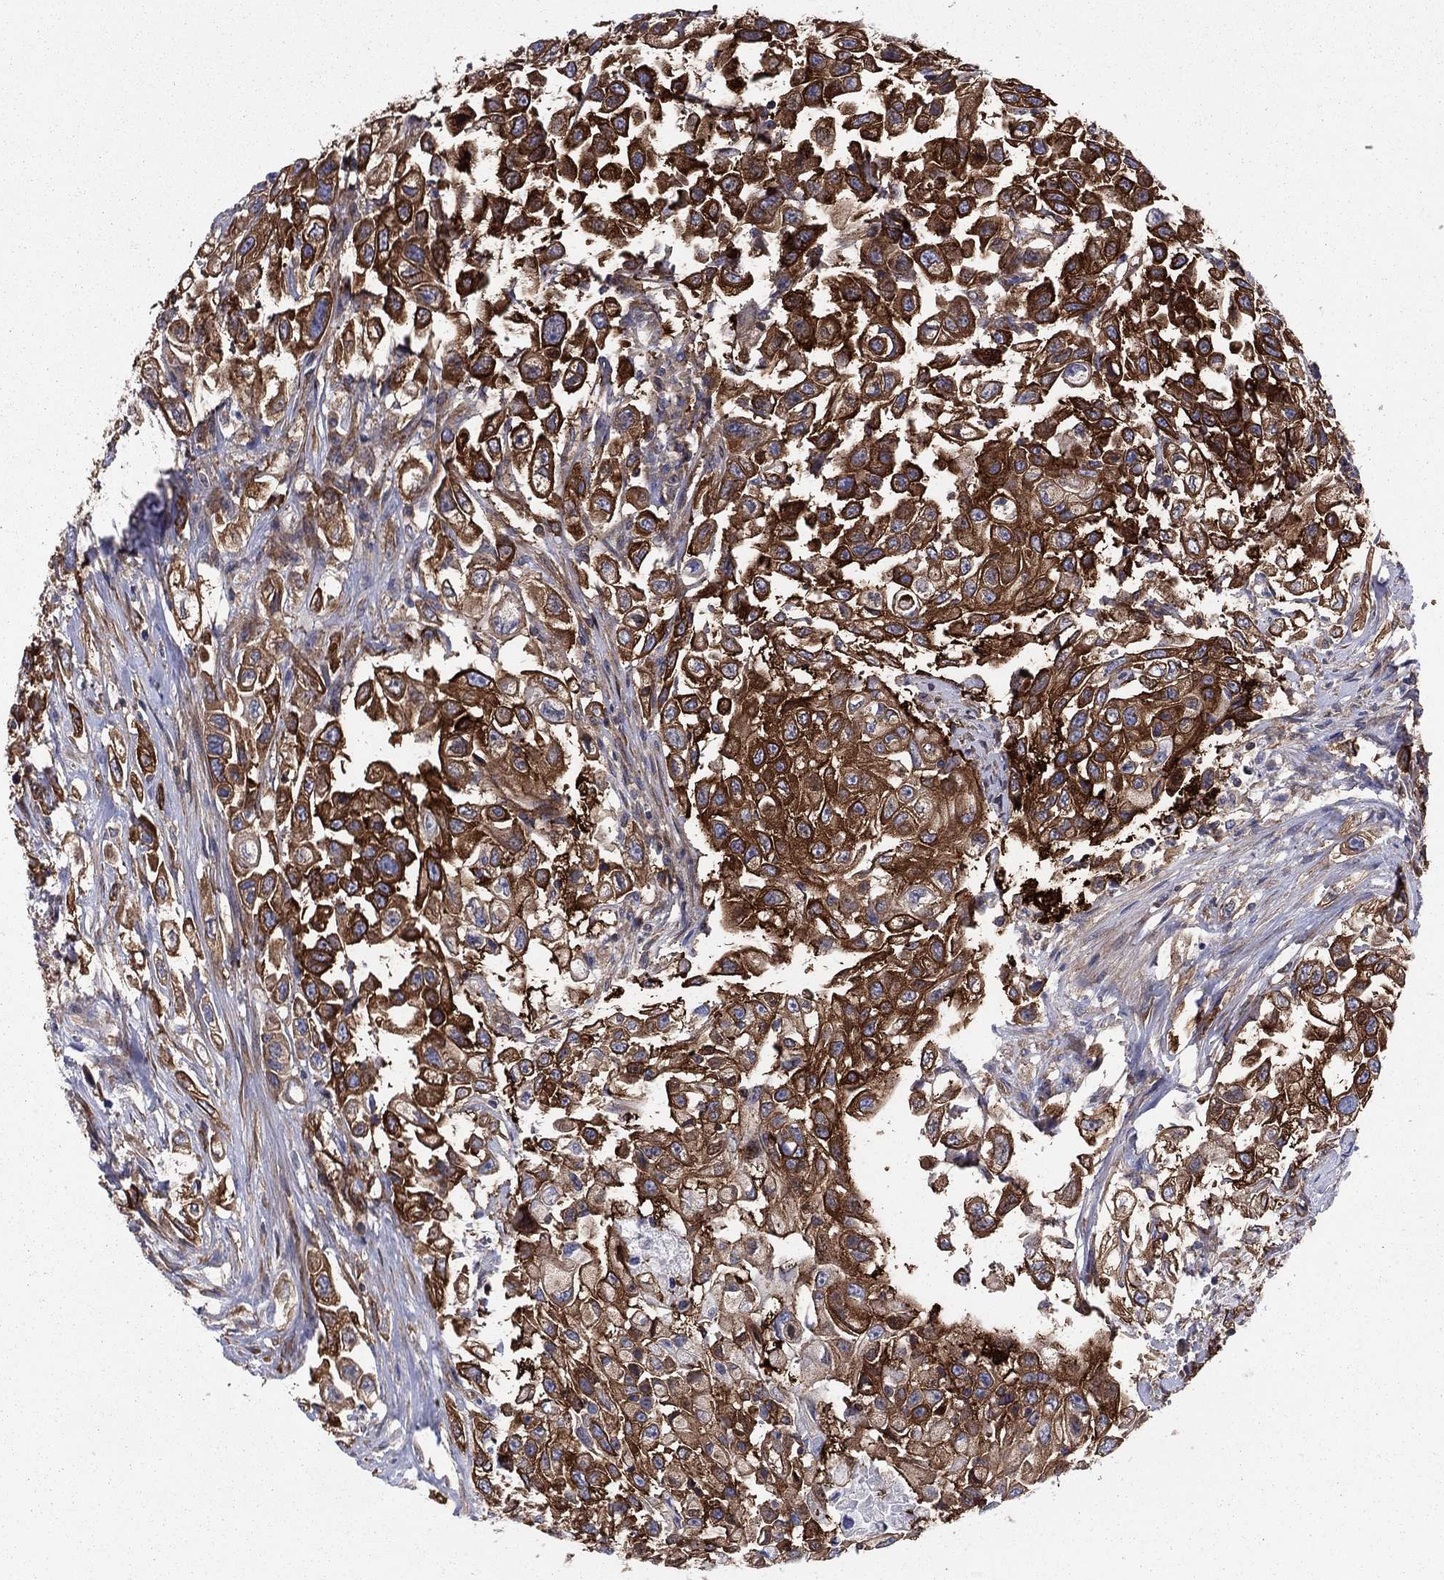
{"staining": {"intensity": "strong", "quantity": ">75%", "location": "cytoplasmic/membranous"}, "tissue": "urothelial cancer", "cell_type": "Tumor cells", "image_type": "cancer", "snomed": [{"axis": "morphology", "description": "Urothelial carcinoma, High grade"}, {"axis": "topography", "description": "Urinary bladder"}], "caption": "Protein staining by immunohistochemistry (IHC) exhibits strong cytoplasmic/membranous staining in about >75% of tumor cells in urothelial cancer. Immunohistochemistry stains the protein of interest in brown and the nuclei are stained blue.", "gene": "EHBP1L1", "patient": {"sex": "female", "age": 56}}